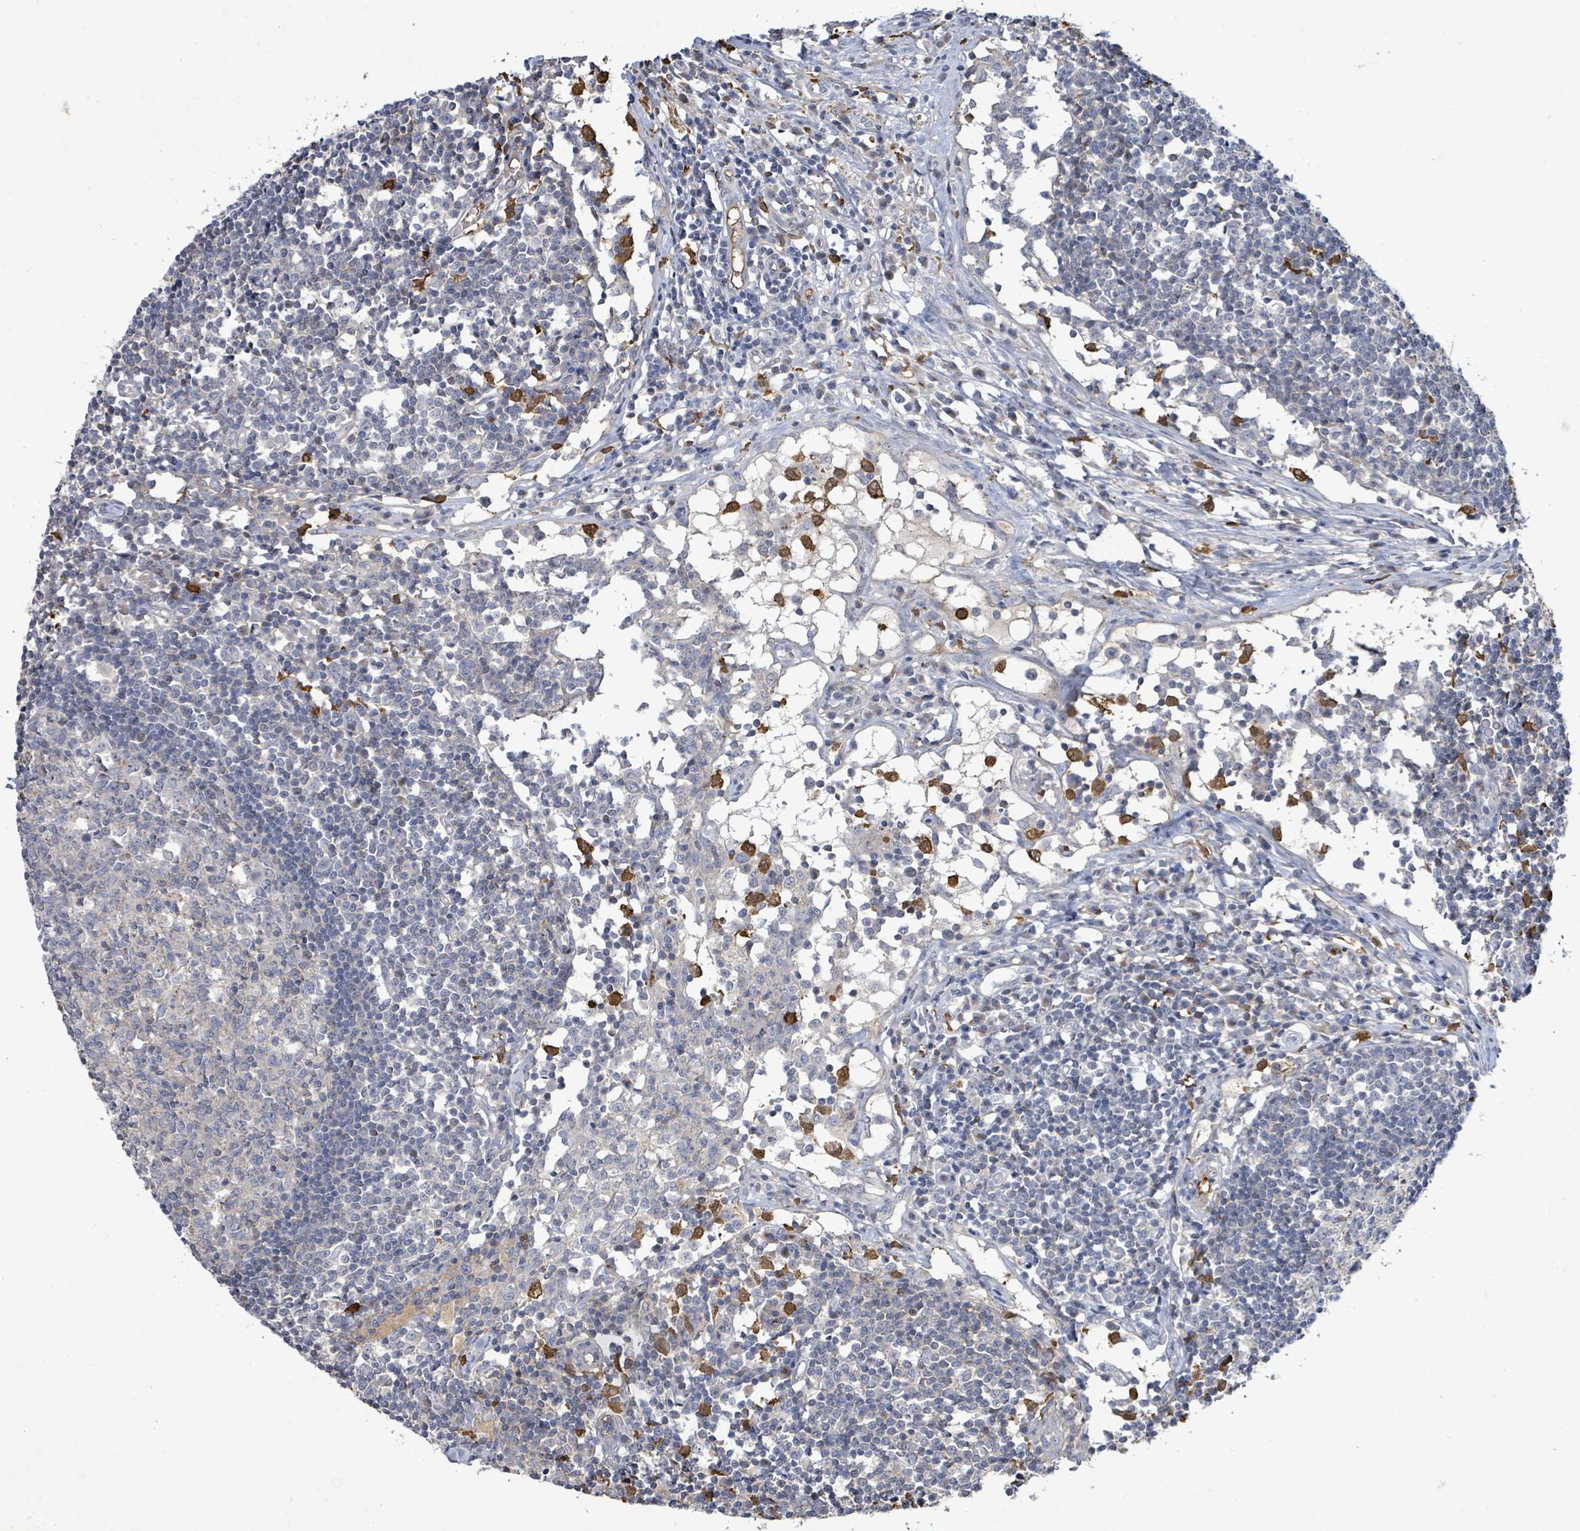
{"staining": {"intensity": "negative", "quantity": "none", "location": "none"}, "tissue": "lymph node", "cell_type": "Germinal center cells", "image_type": "normal", "snomed": [{"axis": "morphology", "description": "Normal tissue, NOS"}, {"axis": "topography", "description": "Lymph node"}], "caption": "Immunohistochemistry (IHC) of unremarkable human lymph node exhibits no positivity in germinal center cells.", "gene": "FAM210A", "patient": {"sex": "female", "age": 55}}